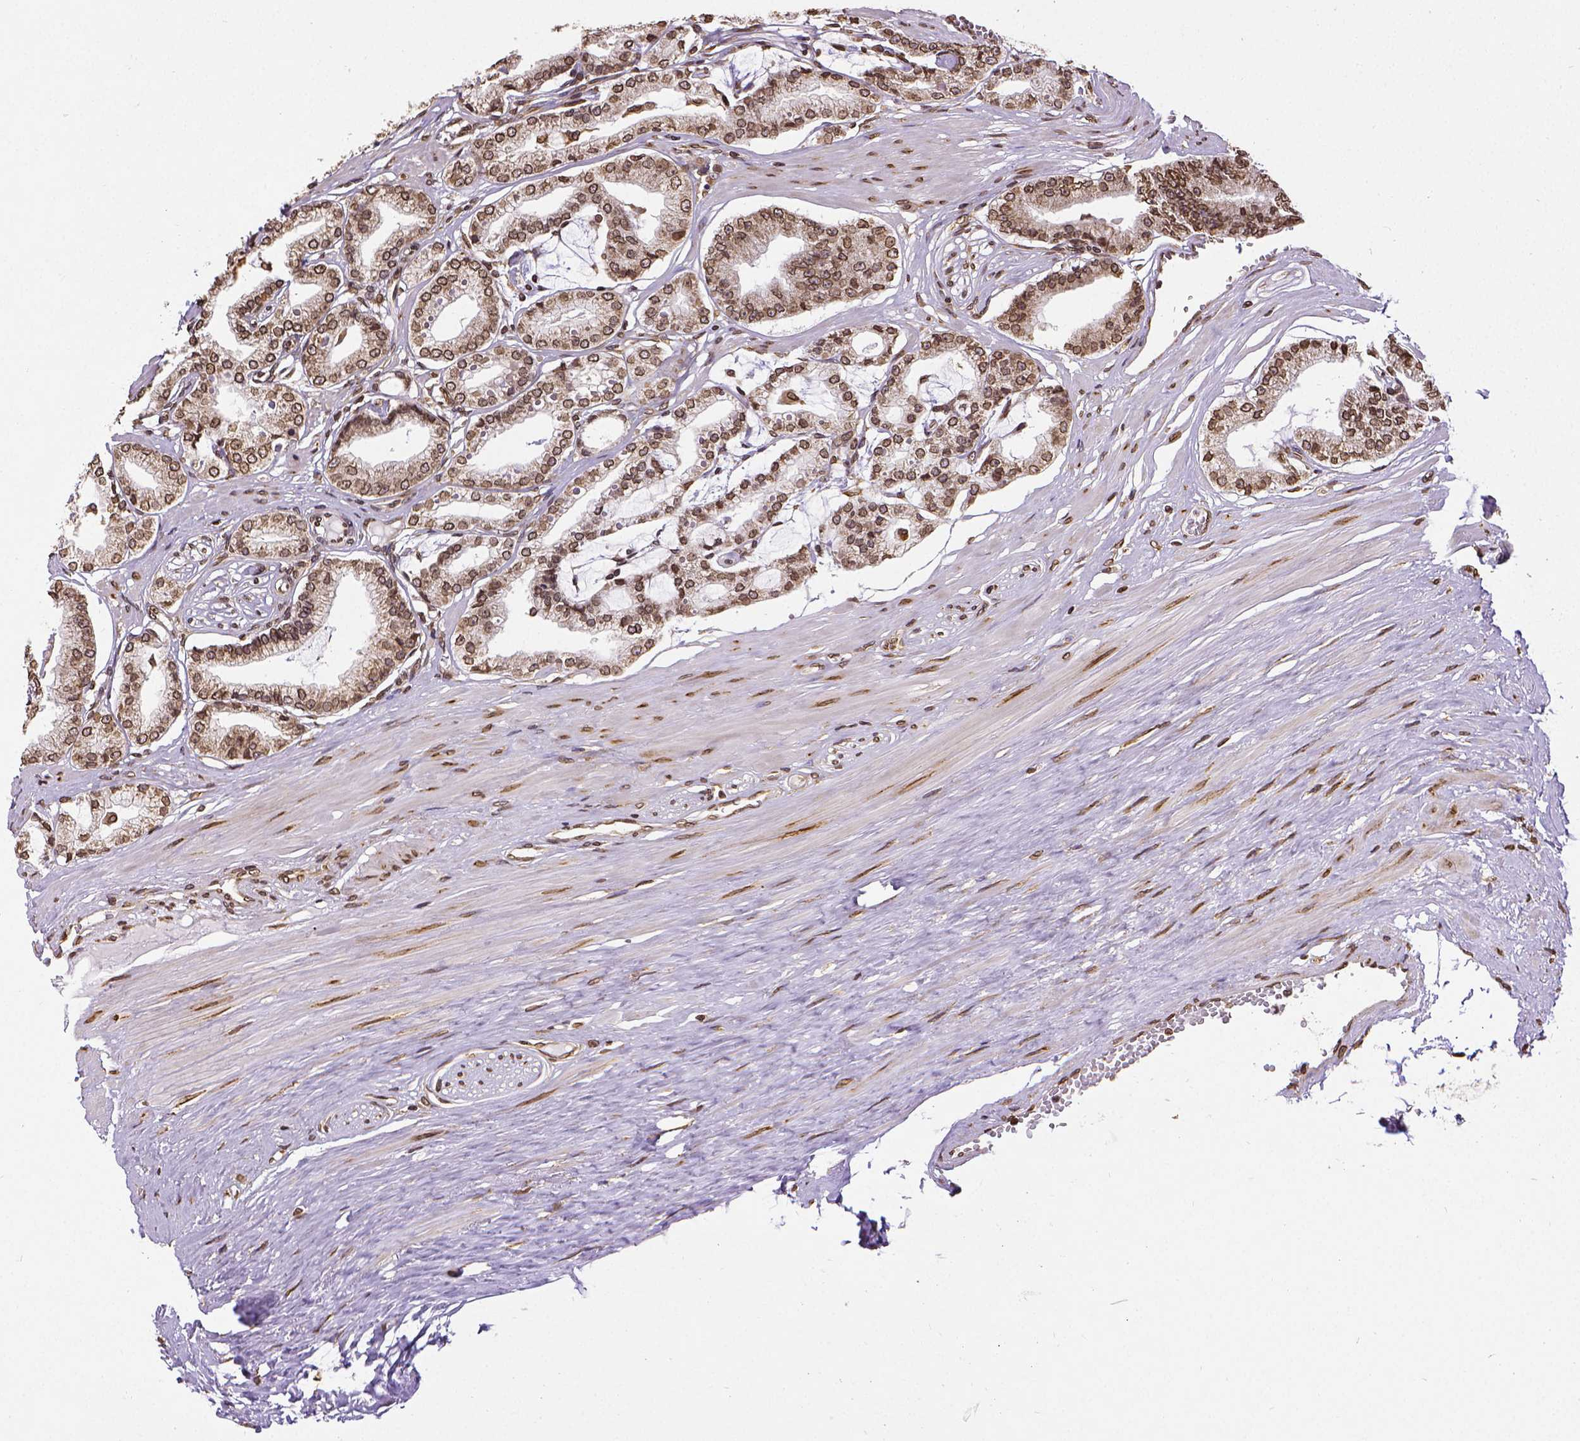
{"staining": {"intensity": "strong", "quantity": ">75%", "location": "cytoplasmic/membranous,nuclear"}, "tissue": "prostate cancer", "cell_type": "Tumor cells", "image_type": "cancer", "snomed": [{"axis": "morphology", "description": "Adenocarcinoma, High grade"}, {"axis": "topography", "description": "Prostate"}], "caption": "Prostate cancer stained for a protein (brown) shows strong cytoplasmic/membranous and nuclear positive staining in about >75% of tumor cells.", "gene": "MTDH", "patient": {"sex": "male", "age": 71}}